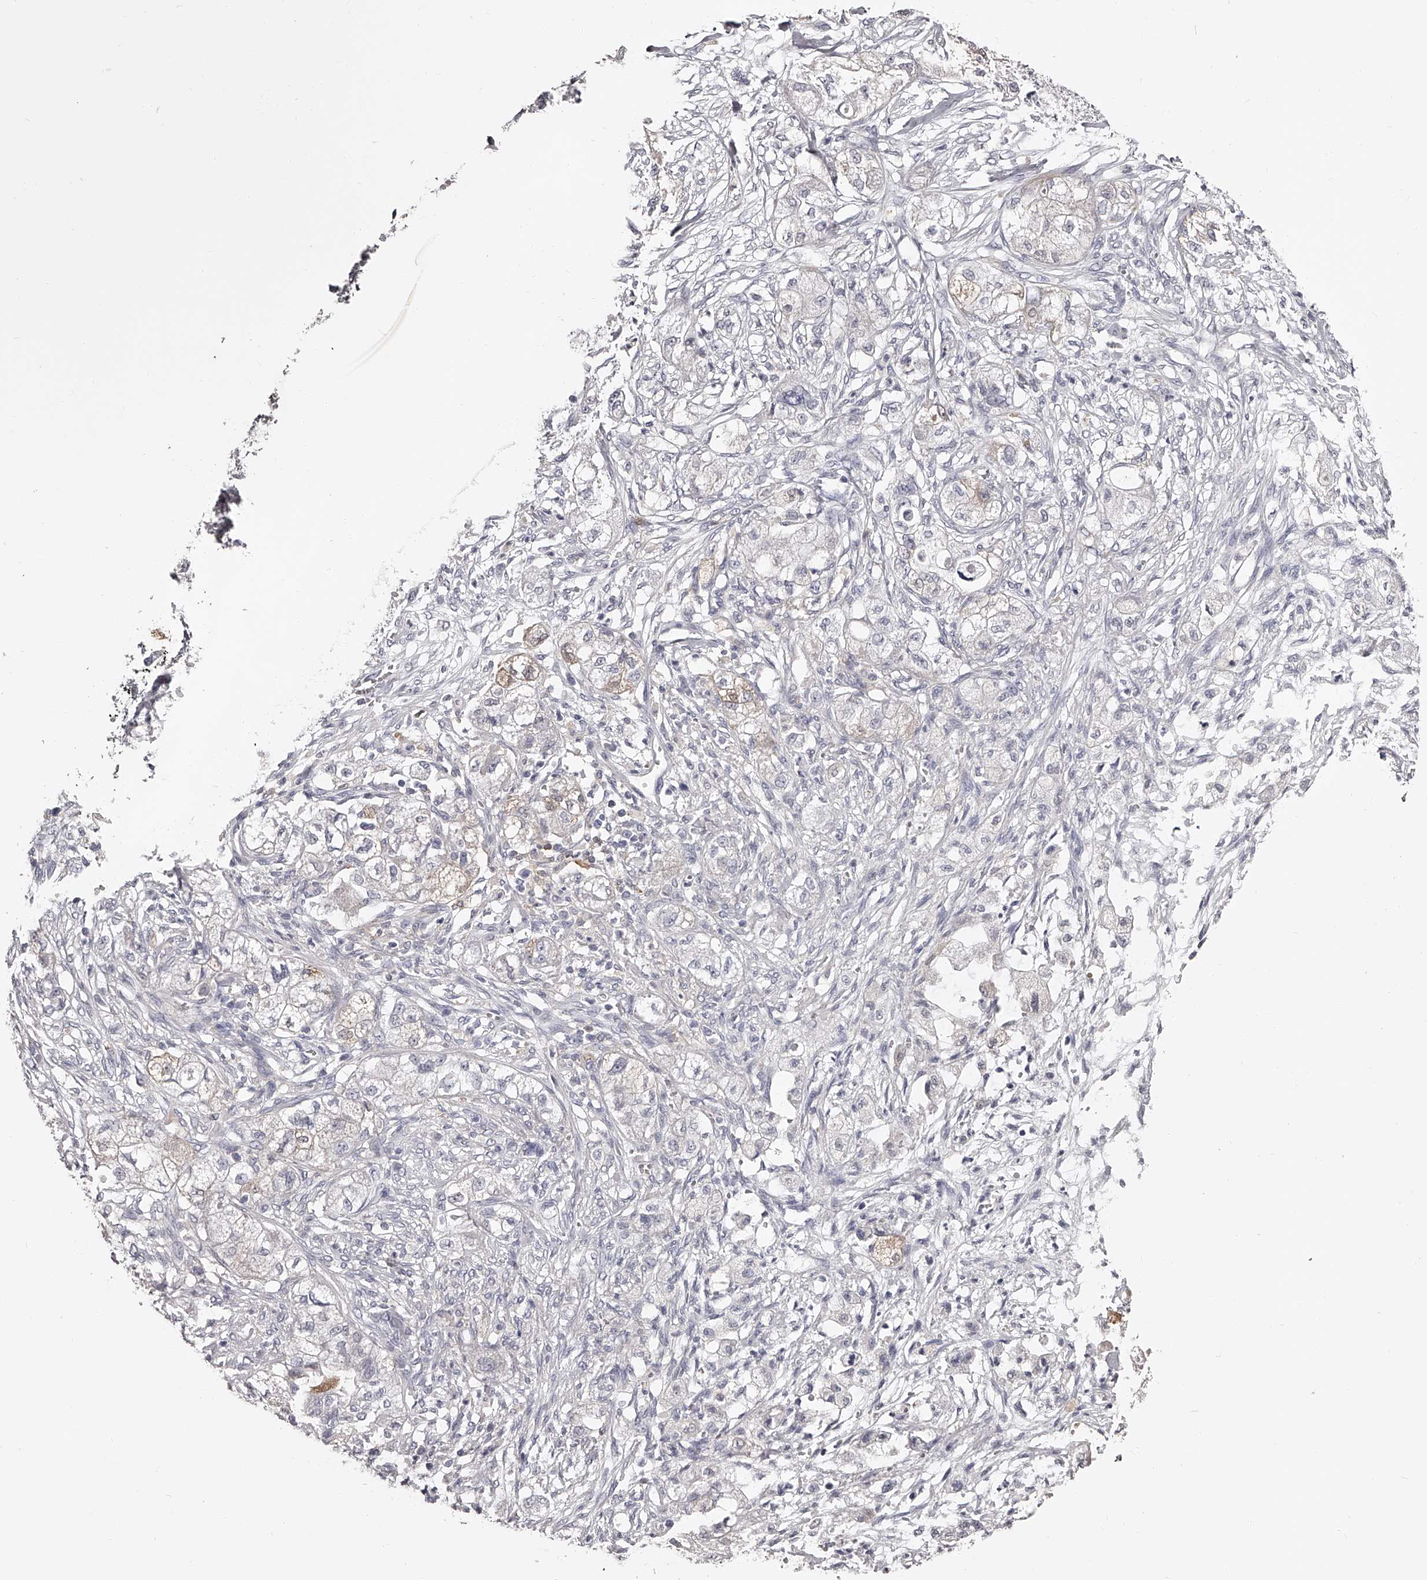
{"staining": {"intensity": "negative", "quantity": "none", "location": "none"}, "tissue": "pancreatic cancer", "cell_type": "Tumor cells", "image_type": "cancer", "snomed": [{"axis": "morphology", "description": "Adenocarcinoma, NOS"}, {"axis": "topography", "description": "Pancreas"}], "caption": "This is a micrograph of immunohistochemistry staining of adenocarcinoma (pancreatic), which shows no staining in tumor cells. (DAB immunohistochemistry, high magnification).", "gene": "PACSIN1", "patient": {"sex": "female", "age": 78}}